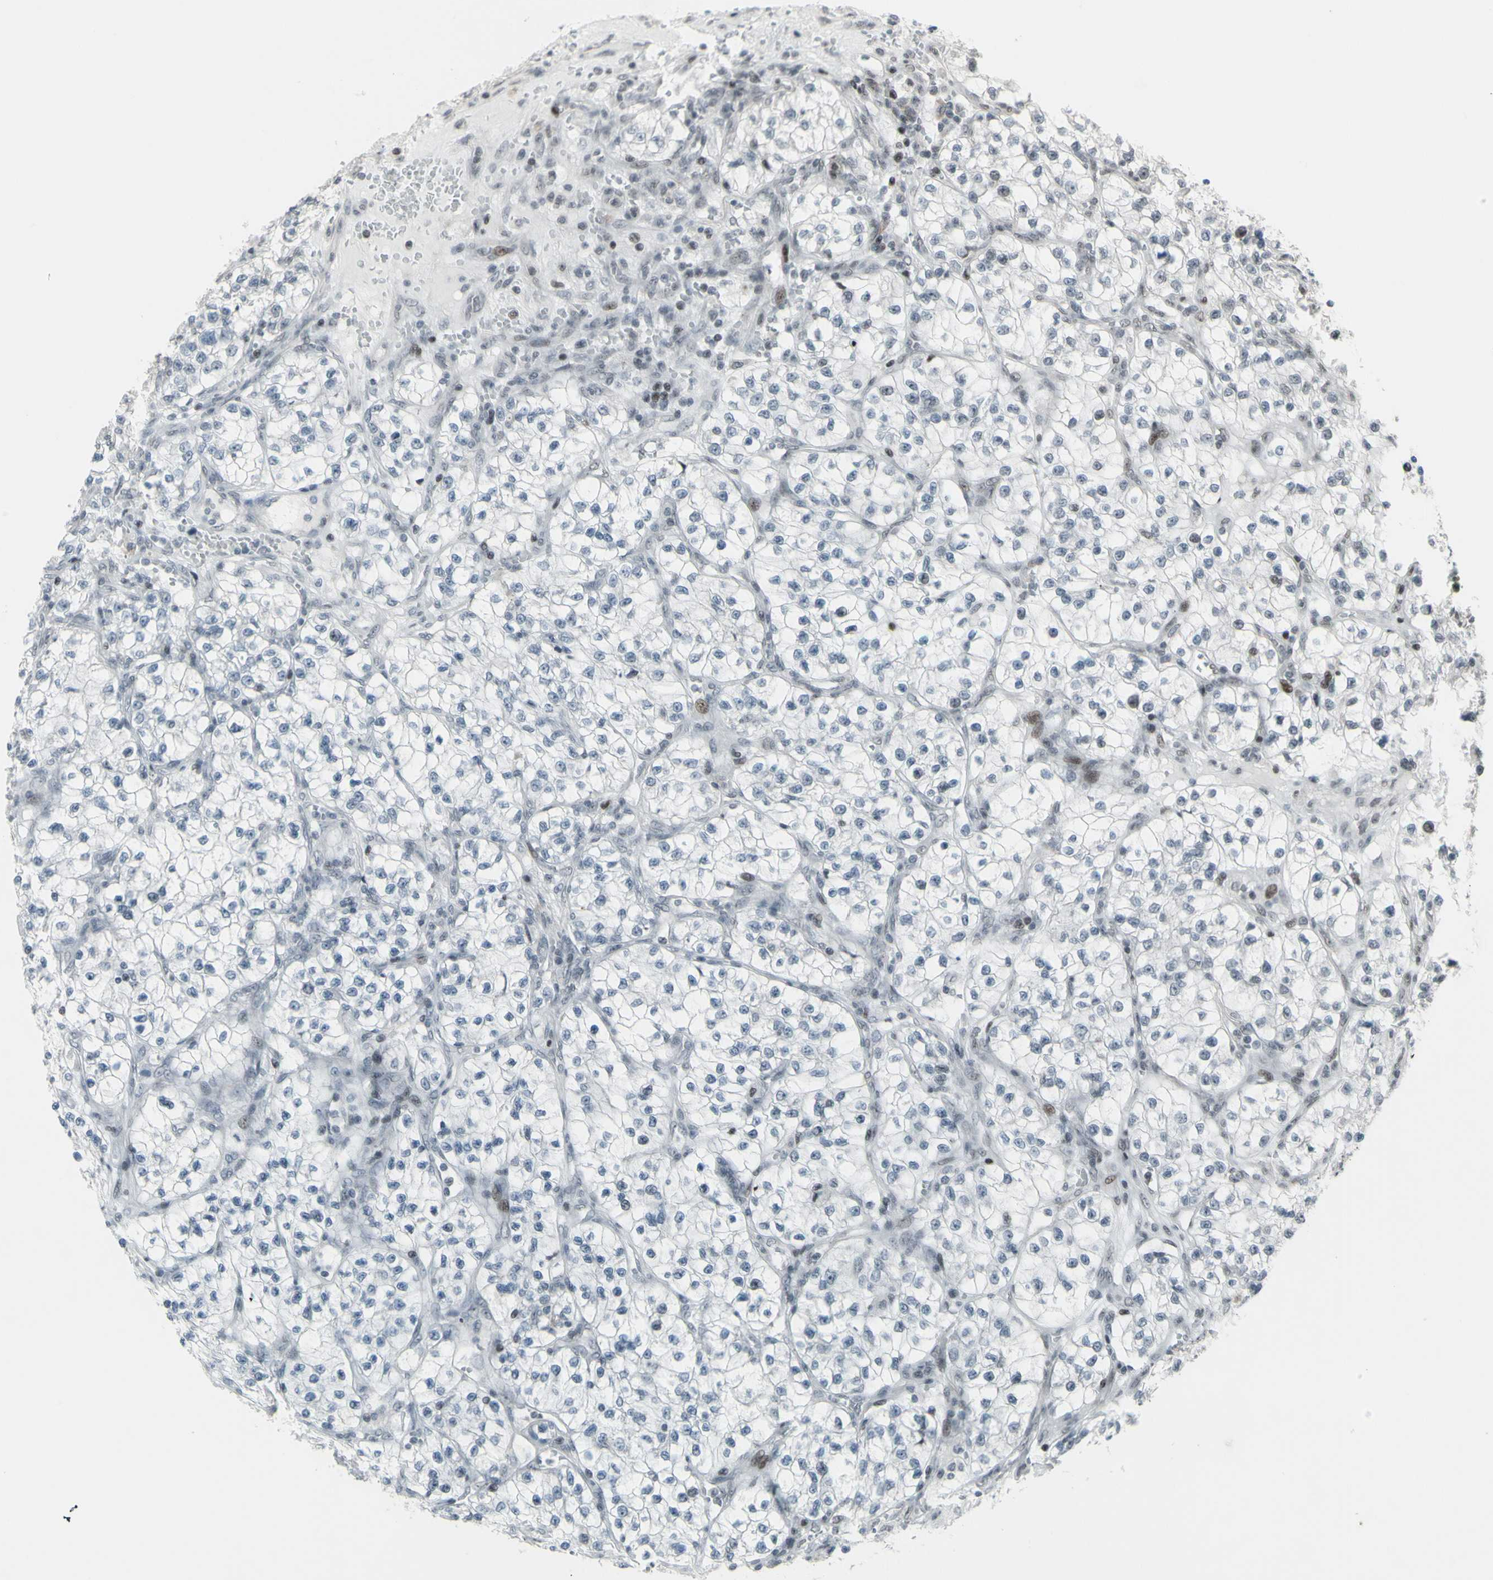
{"staining": {"intensity": "weak", "quantity": "<25%", "location": "nuclear"}, "tissue": "renal cancer", "cell_type": "Tumor cells", "image_type": "cancer", "snomed": [{"axis": "morphology", "description": "Adenocarcinoma, NOS"}, {"axis": "topography", "description": "Kidney"}], "caption": "The micrograph exhibits no significant positivity in tumor cells of renal cancer.", "gene": "SUPT6H", "patient": {"sex": "female", "age": 57}}